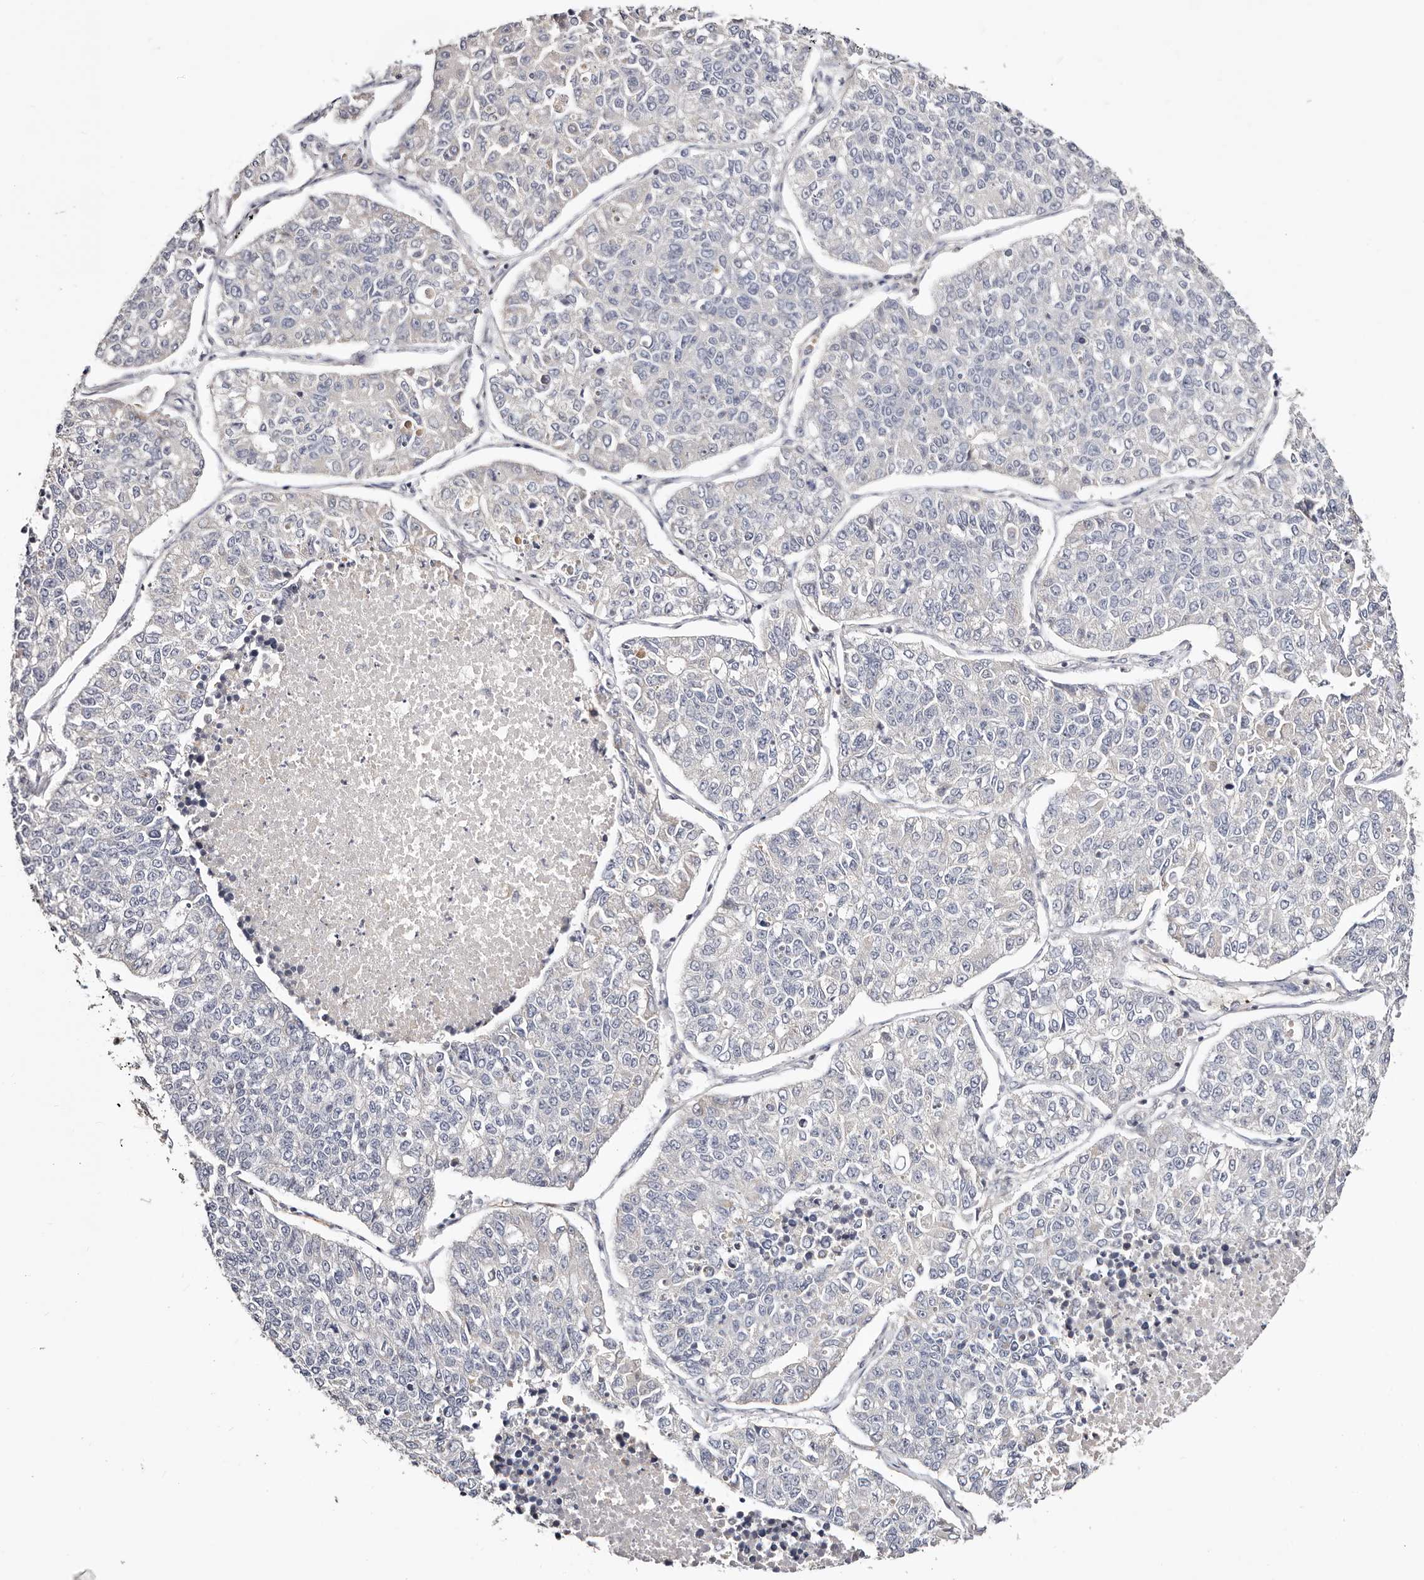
{"staining": {"intensity": "negative", "quantity": "none", "location": "none"}, "tissue": "lung cancer", "cell_type": "Tumor cells", "image_type": "cancer", "snomed": [{"axis": "morphology", "description": "Adenocarcinoma, NOS"}, {"axis": "topography", "description": "Lung"}], "caption": "Photomicrograph shows no protein expression in tumor cells of lung adenocarcinoma tissue. (Stains: DAB (3,3'-diaminobenzidine) immunohistochemistry with hematoxylin counter stain, Microscopy: brightfield microscopy at high magnification).", "gene": "STAT5A", "patient": {"sex": "male", "age": 49}}